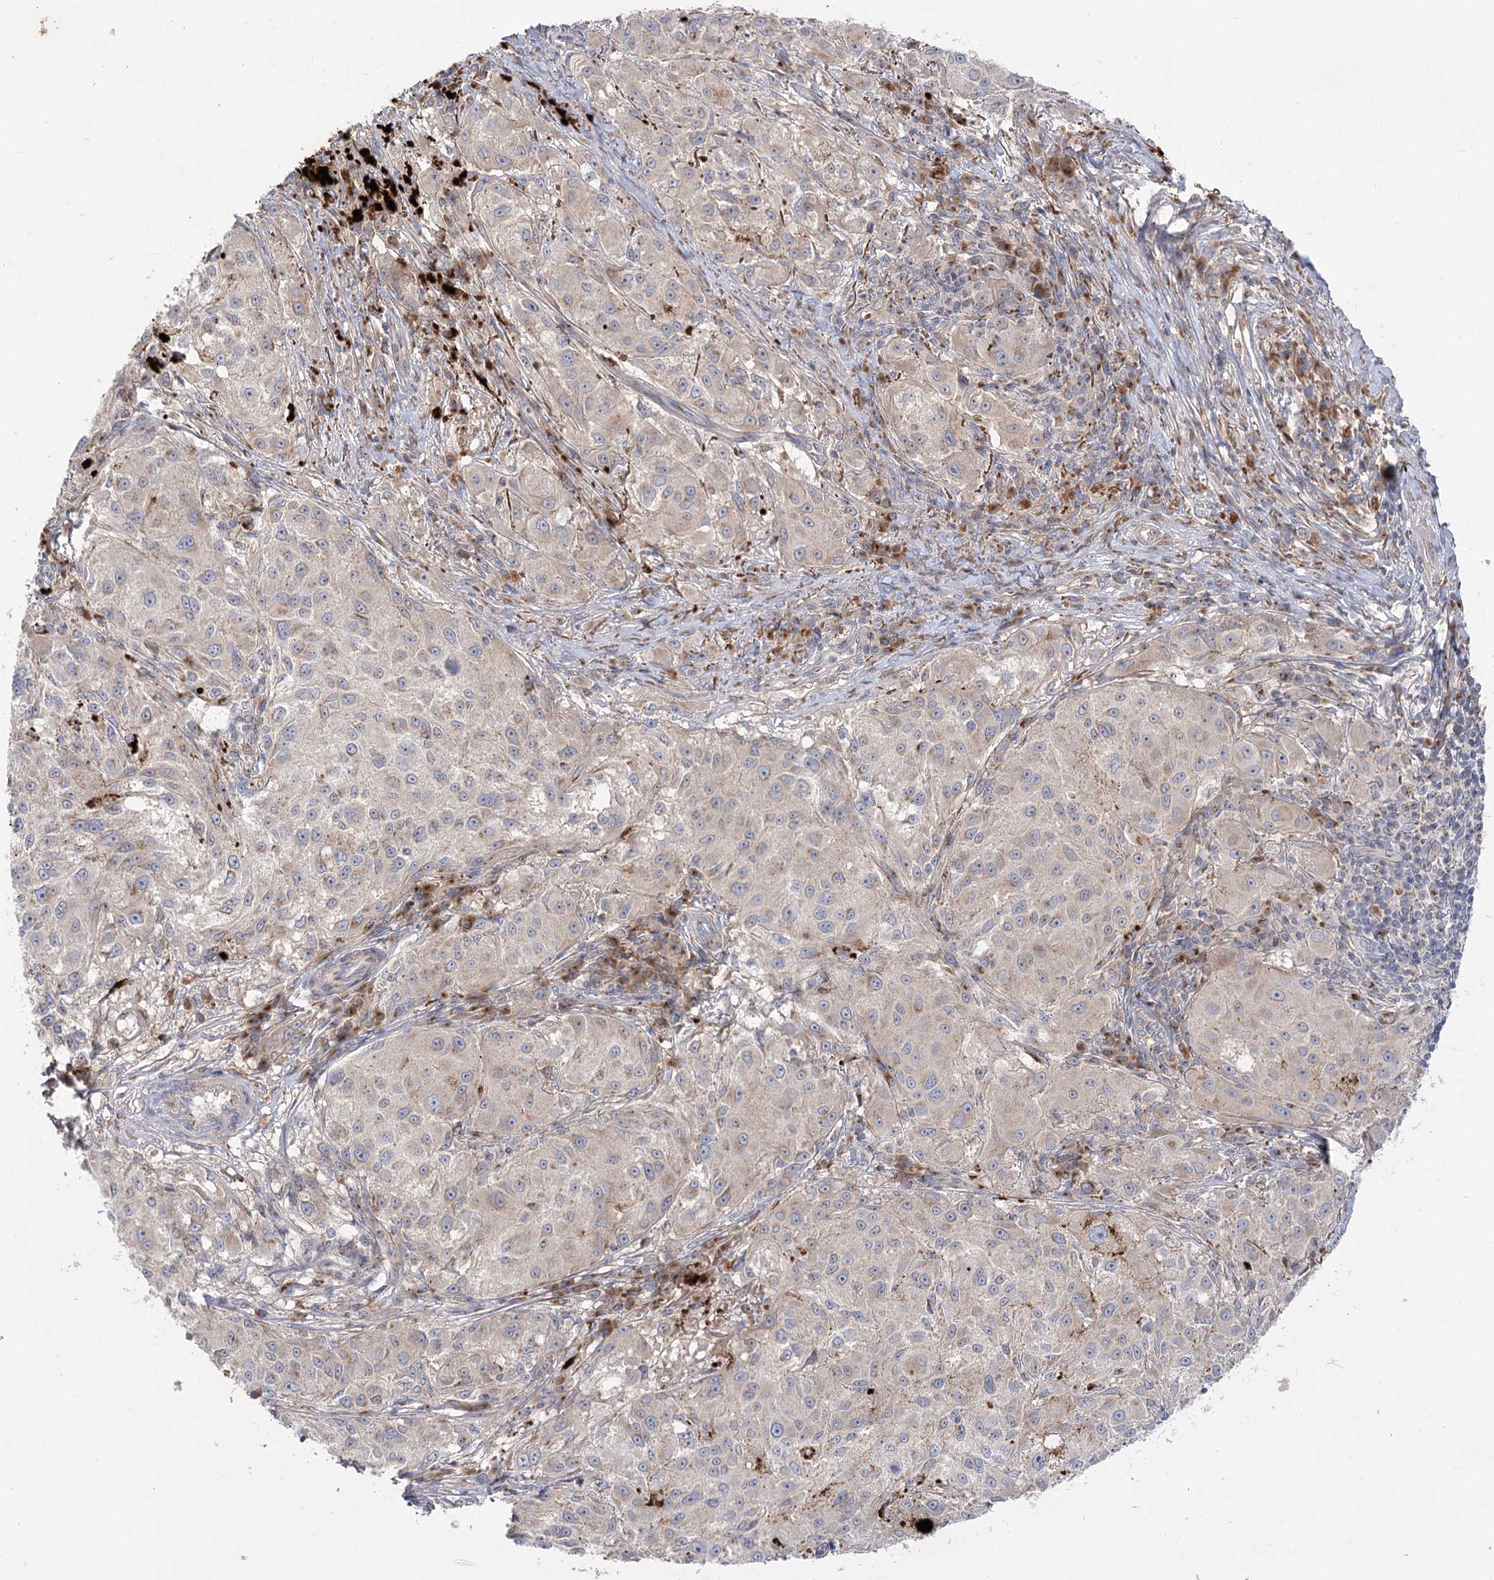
{"staining": {"intensity": "negative", "quantity": "none", "location": "none"}, "tissue": "melanoma", "cell_type": "Tumor cells", "image_type": "cancer", "snomed": [{"axis": "morphology", "description": "Necrosis, NOS"}, {"axis": "morphology", "description": "Malignant melanoma, NOS"}, {"axis": "topography", "description": "Skin"}], "caption": "Photomicrograph shows no significant protein expression in tumor cells of malignant melanoma.", "gene": "GBF1", "patient": {"sex": "female", "age": 87}}